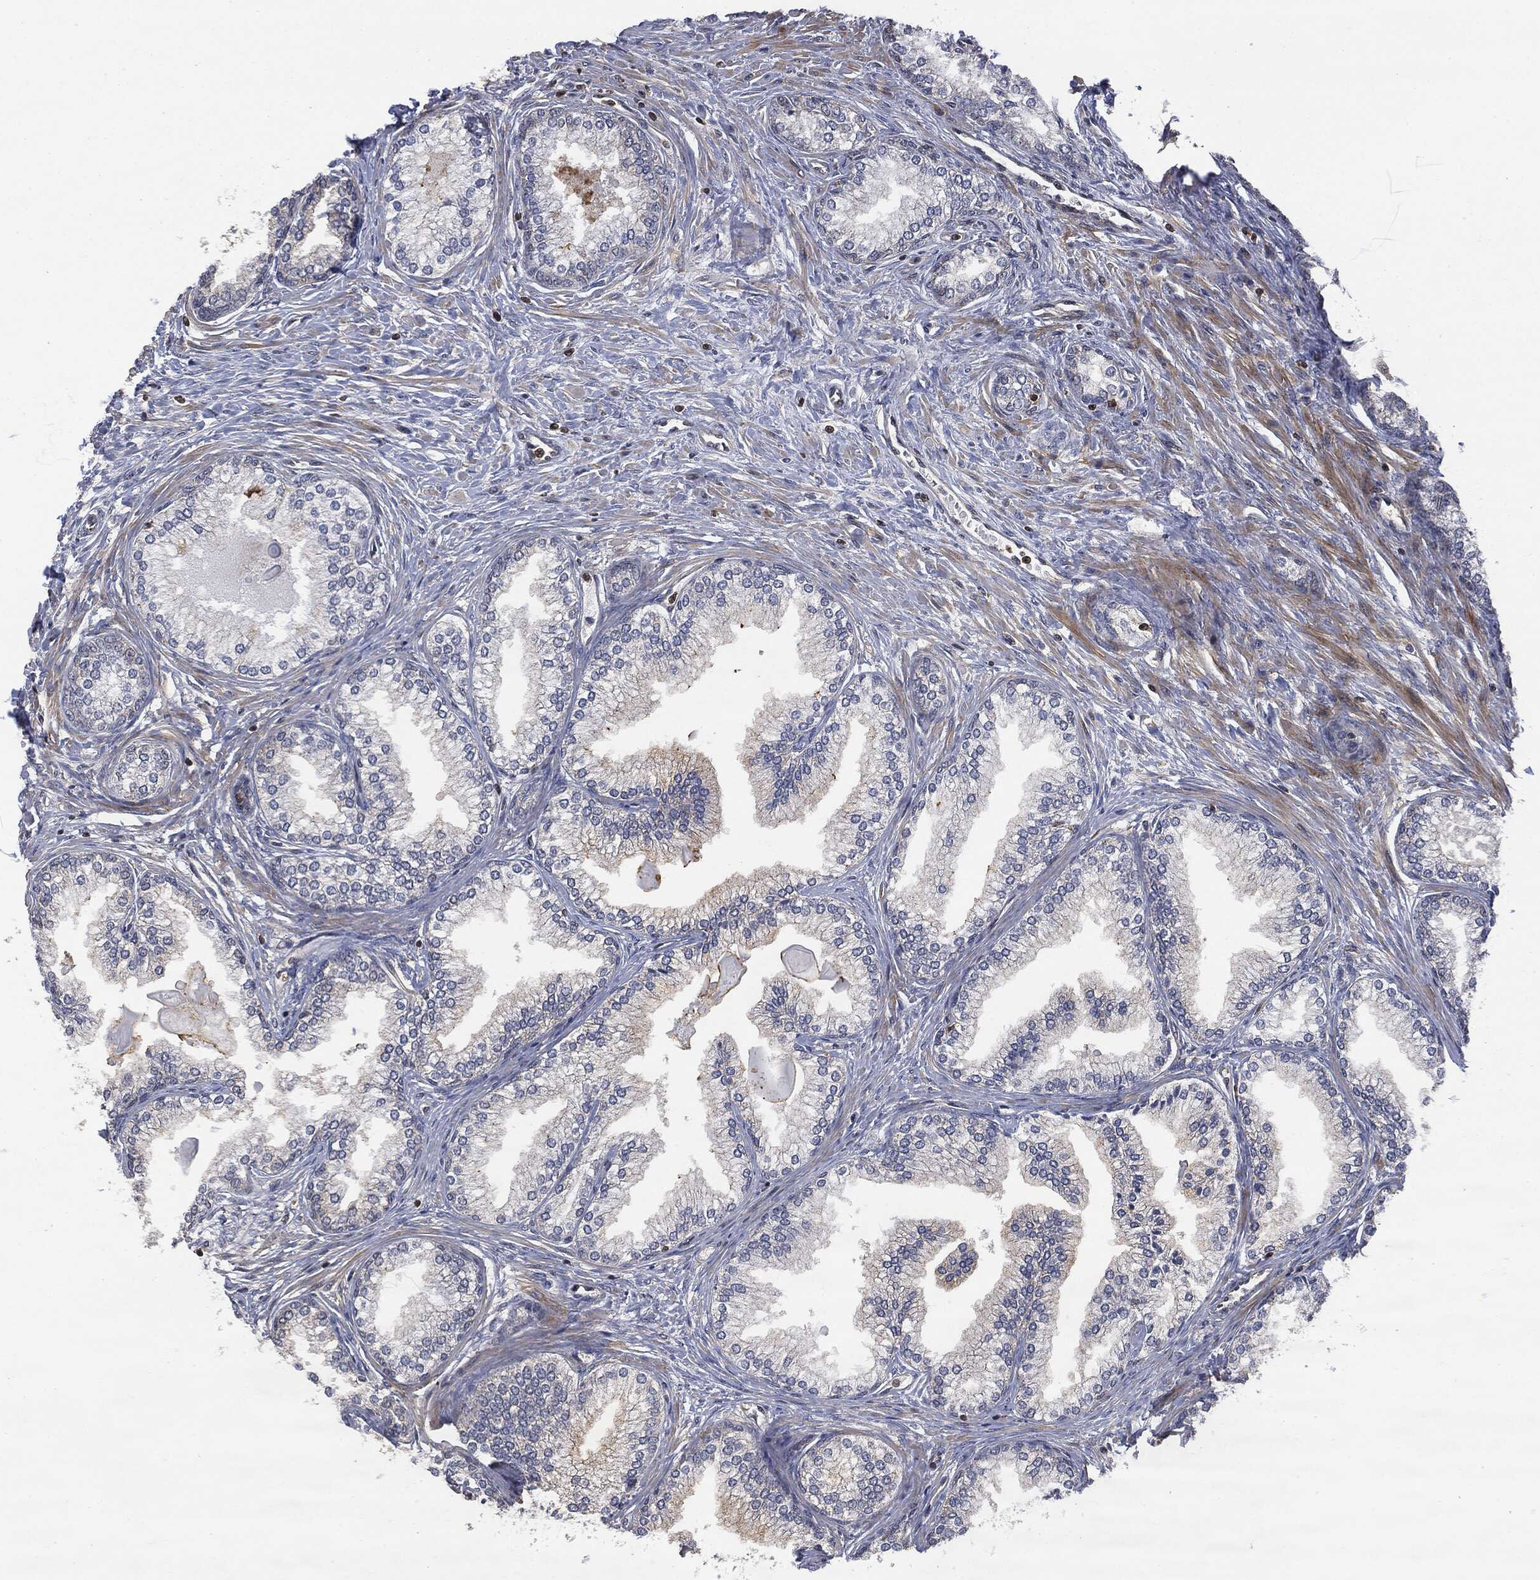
{"staining": {"intensity": "negative", "quantity": "none", "location": "none"}, "tissue": "prostate", "cell_type": "Glandular cells", "image_type": "normal", "snomed": [{"axis": "morphology", "description": "Normal tissue, NOS"}, {"axis": "topography", "description": "Prostate"}], "caption": "Glandular cells show no significant protein positivity in benign prostate. The staining was performed using DAB to visualize the protein expression in brown, while the nuclei were stained in blue with hematoxylin (Magnification: 20x).", "gene": "PSMB10", "patient": {"sex": "male", "age": 72}}